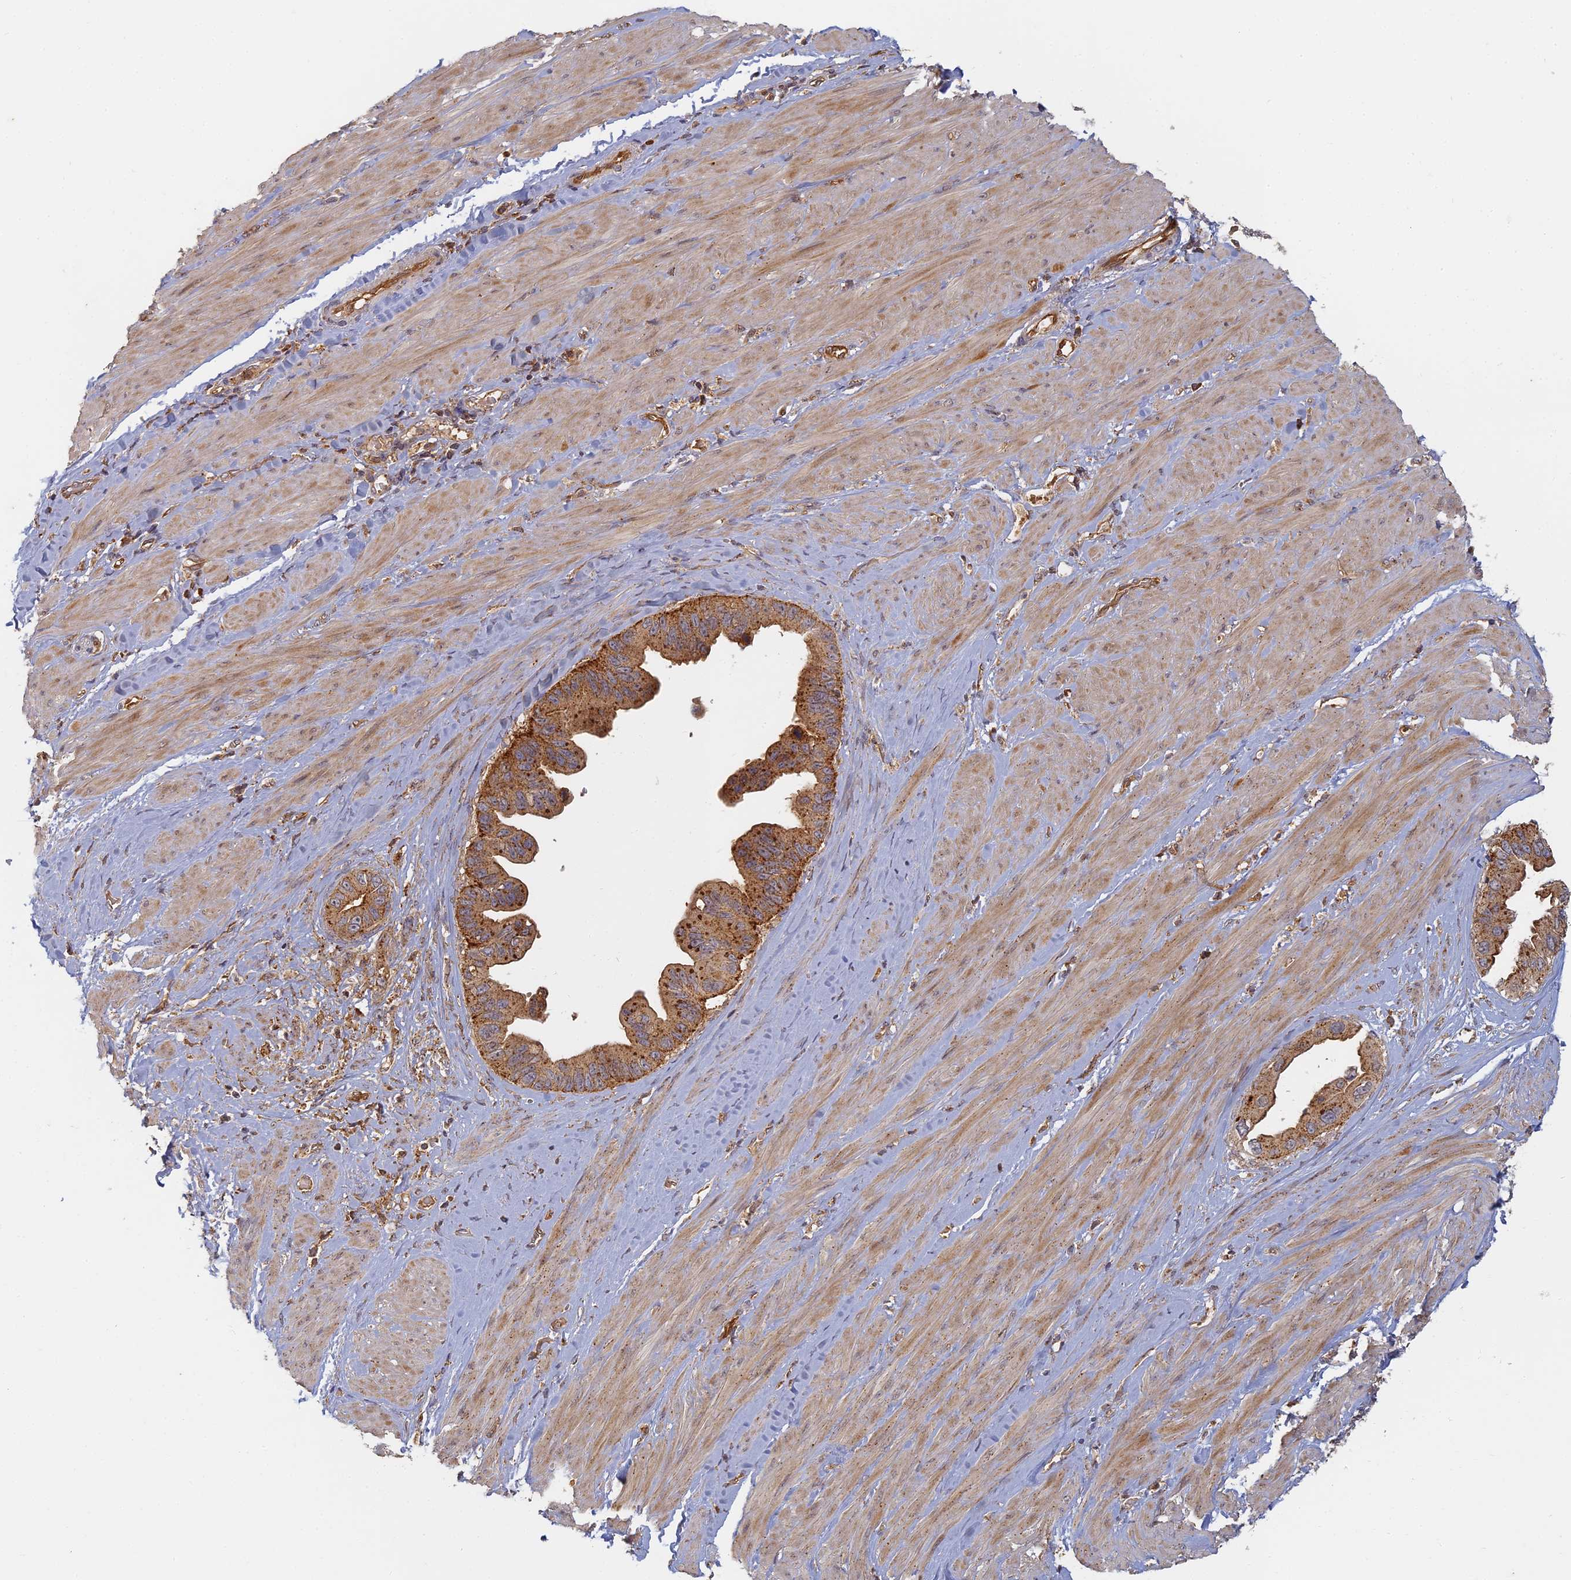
{"staining": {"intensity": "strong", "quantity": ">75%", "location": "cytoplasmic/membranous"}, "tissue": "pancreatic cancer", "cell_type": "Tumor cells", "image_type": "cancer", "snomed": [{"axis": "morphology", "description": "Adenocarcinoma, NOS"}, {"axis": "topography", "description": "Pancreas"}], "caption": "An IHC micrograph of tumor tissue is shown. Protein staining in brown shows strong cytoplasmic/membranous positivity in pancreatic cancer (adenocarcinoma) within tumor cells.", "gene": "INO80D", "patient": {"sex": "female", "age": 56}}